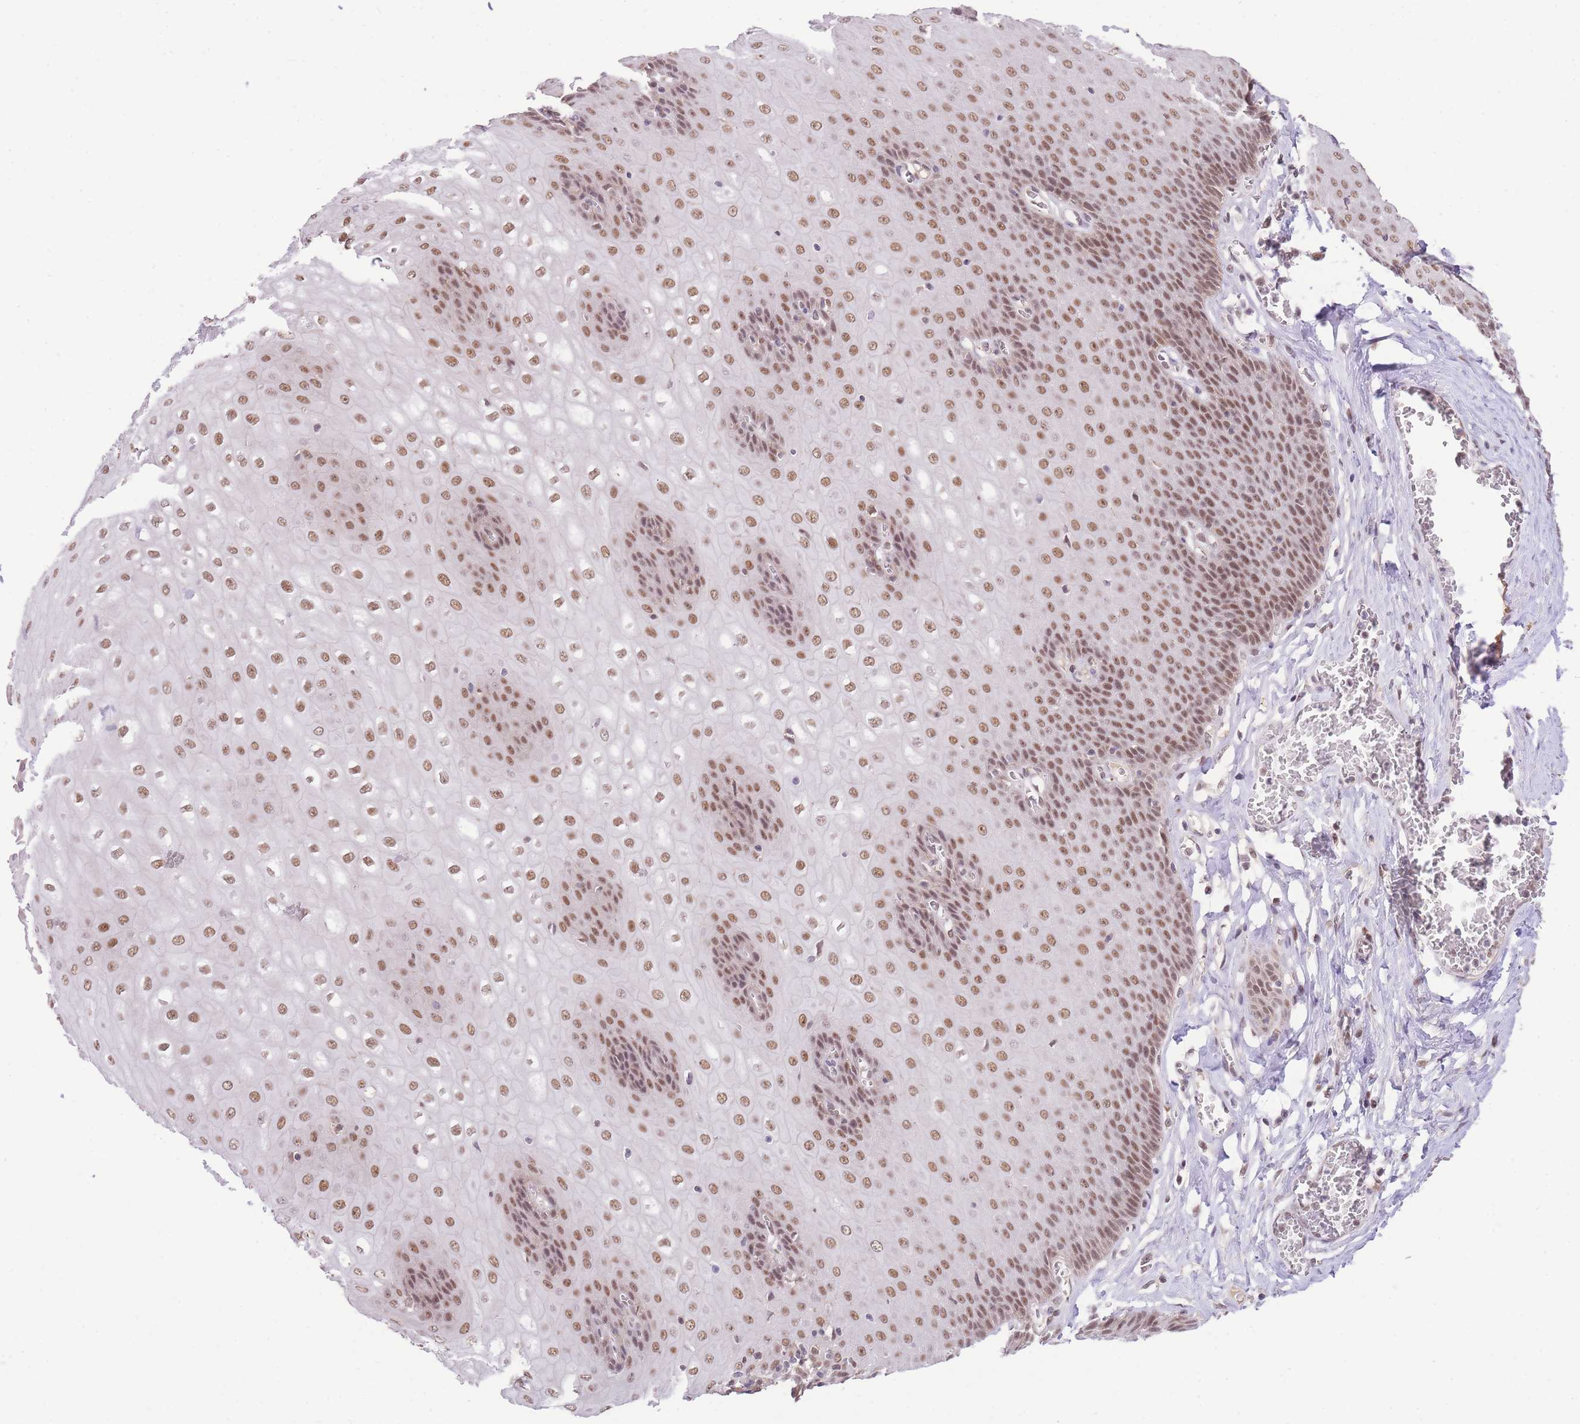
{"staining": {"intensity": "moderate", "quantity": ">75%", "location": "nuclear"}, "tissue": "esophagus", "cell_type": "Squamous epithelial cells", "image_type": "normal", "snomed": [{"axis": "morphology", "description": "Normal tissue, NOS"}, {"axis": "topography", "description": "Esophagus"}], "caption": "Esophagus stained with immunohistochemistry demonstrates moderate nuclear expression in about >75% of squamous epithelial cells.", "gene": "UBXN7", "patient": {"sex": "male", "age": 60}}